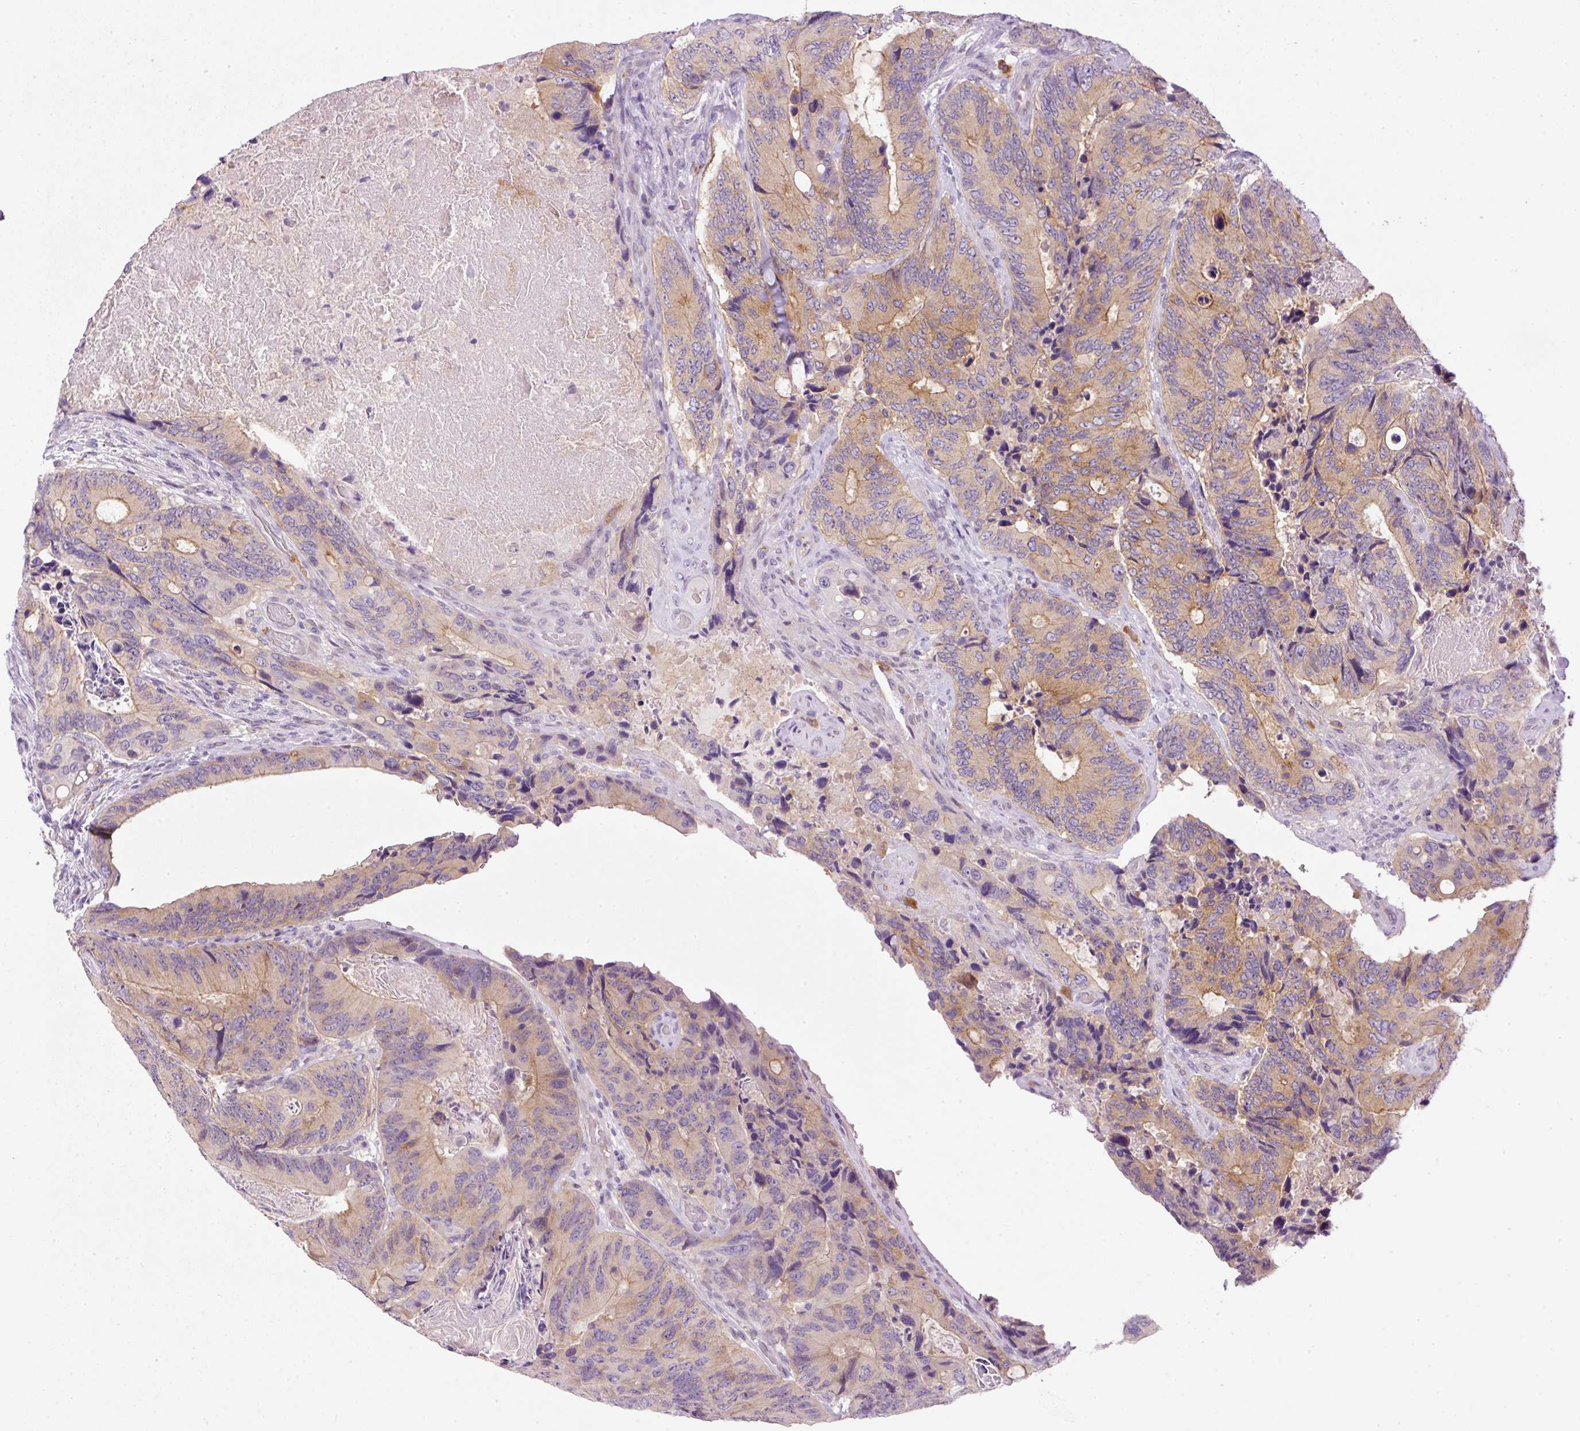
{"staining": {"intensity": "moderate", "quantity": "25%-75%", "location": "cytoplasmic/membranous"}, "tissue": "colorectal cancer", "cell_type": "Tumor cells", "image_type": "cancer", "snomed": [{"axis": "morphology", "description": "Adenocarcinoma, NOS"}, {"axis": "topography", "description": "Colon"}], "caption": "This is an image of immunohistochemistry (IHC) staining of adenocarcinoma (colorectal), which shows moderate expression in the cytoplasmic/membranous of tumor cells.", "gene": "SRC", "patient": {"sex": "male", "age": 84}}